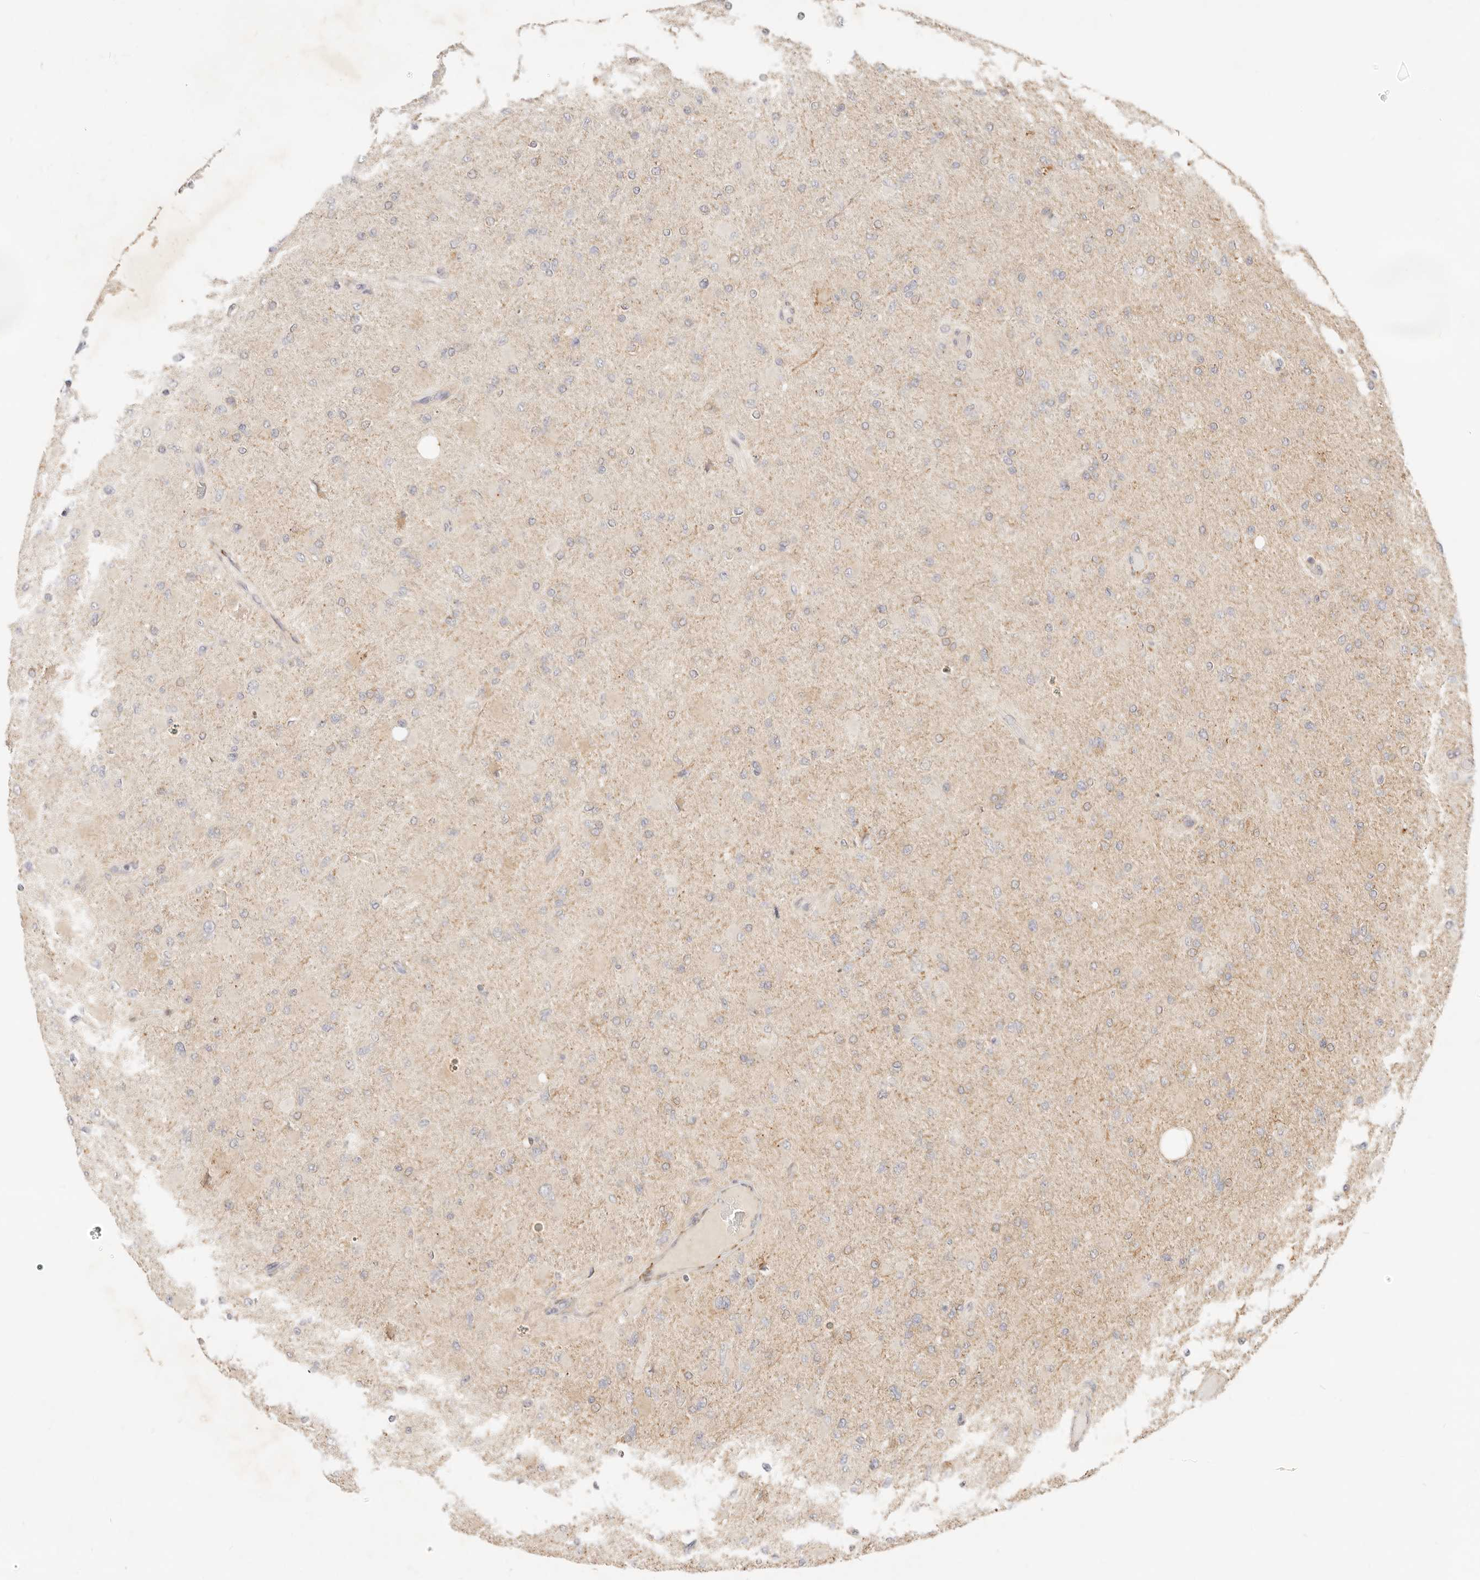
{"staining": {"intensity": "negative", "quantity": "none", "location": "none"}, "tissue": "glioma", "cell_type": "Tumor cells", "image_type": "cancer", "snomed": [{"axis": "morphology", "description": "Glioma, malignant, High grade"}, {"axis": "topography", "description": "Cerebral cortex"}], "caption": "A high-resolution photomicrograph shows immunohistochemistry (IHC) staining of glioma, which demonstrates no significant expression in tumor cells. (Stains: DAB (3,3'-diaminobenzidine) immunohistochemistry with hematoxylin counter stain, Microscopy: brightfield microscopy at high magnification).", "gene": "RUBCNL", "patient": {"sex": "female", "age": 36}}